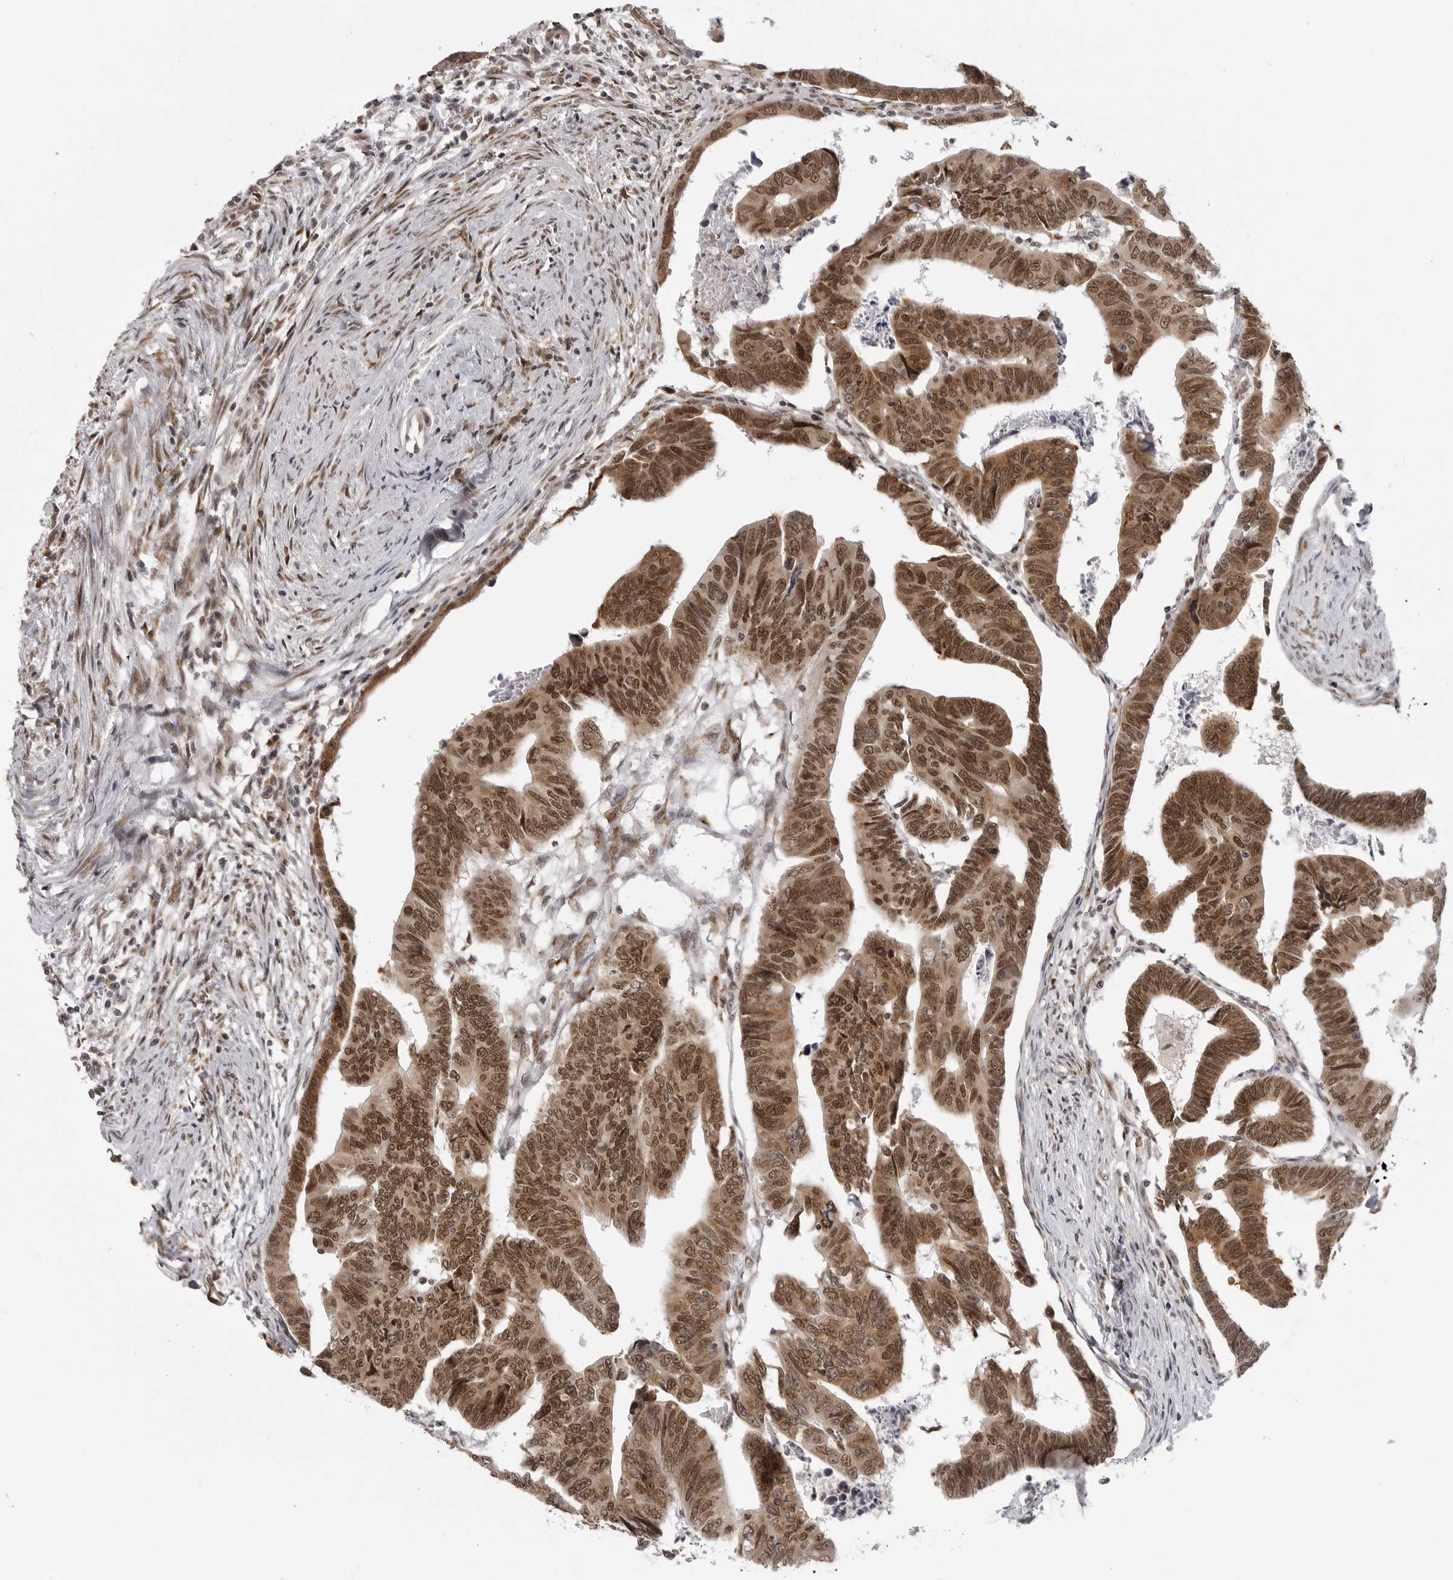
{"staining": {"intensity": "moderate", "quantity": ">75%", "location": "cytoplasmic/membranous,nuclear"}, "tissue": "colorectal cancer", "cell_type": "Tumor cells", "image_type": "cancer", "snomed": [{"axis": "morphology", "description": "Adenocarcinoma, NOS"}, {"axis": "topography", "description": "Rectum"}], "caption": "Moderate cytoplasmic/membranous and nuclear positivity for a protein is appreciated in approximately >75% of tumor cells of colorectal cancer using immunohistochemistry (IHC).", "gene": "PRDM10", "patient": {"sex": "female", "age": 65}}